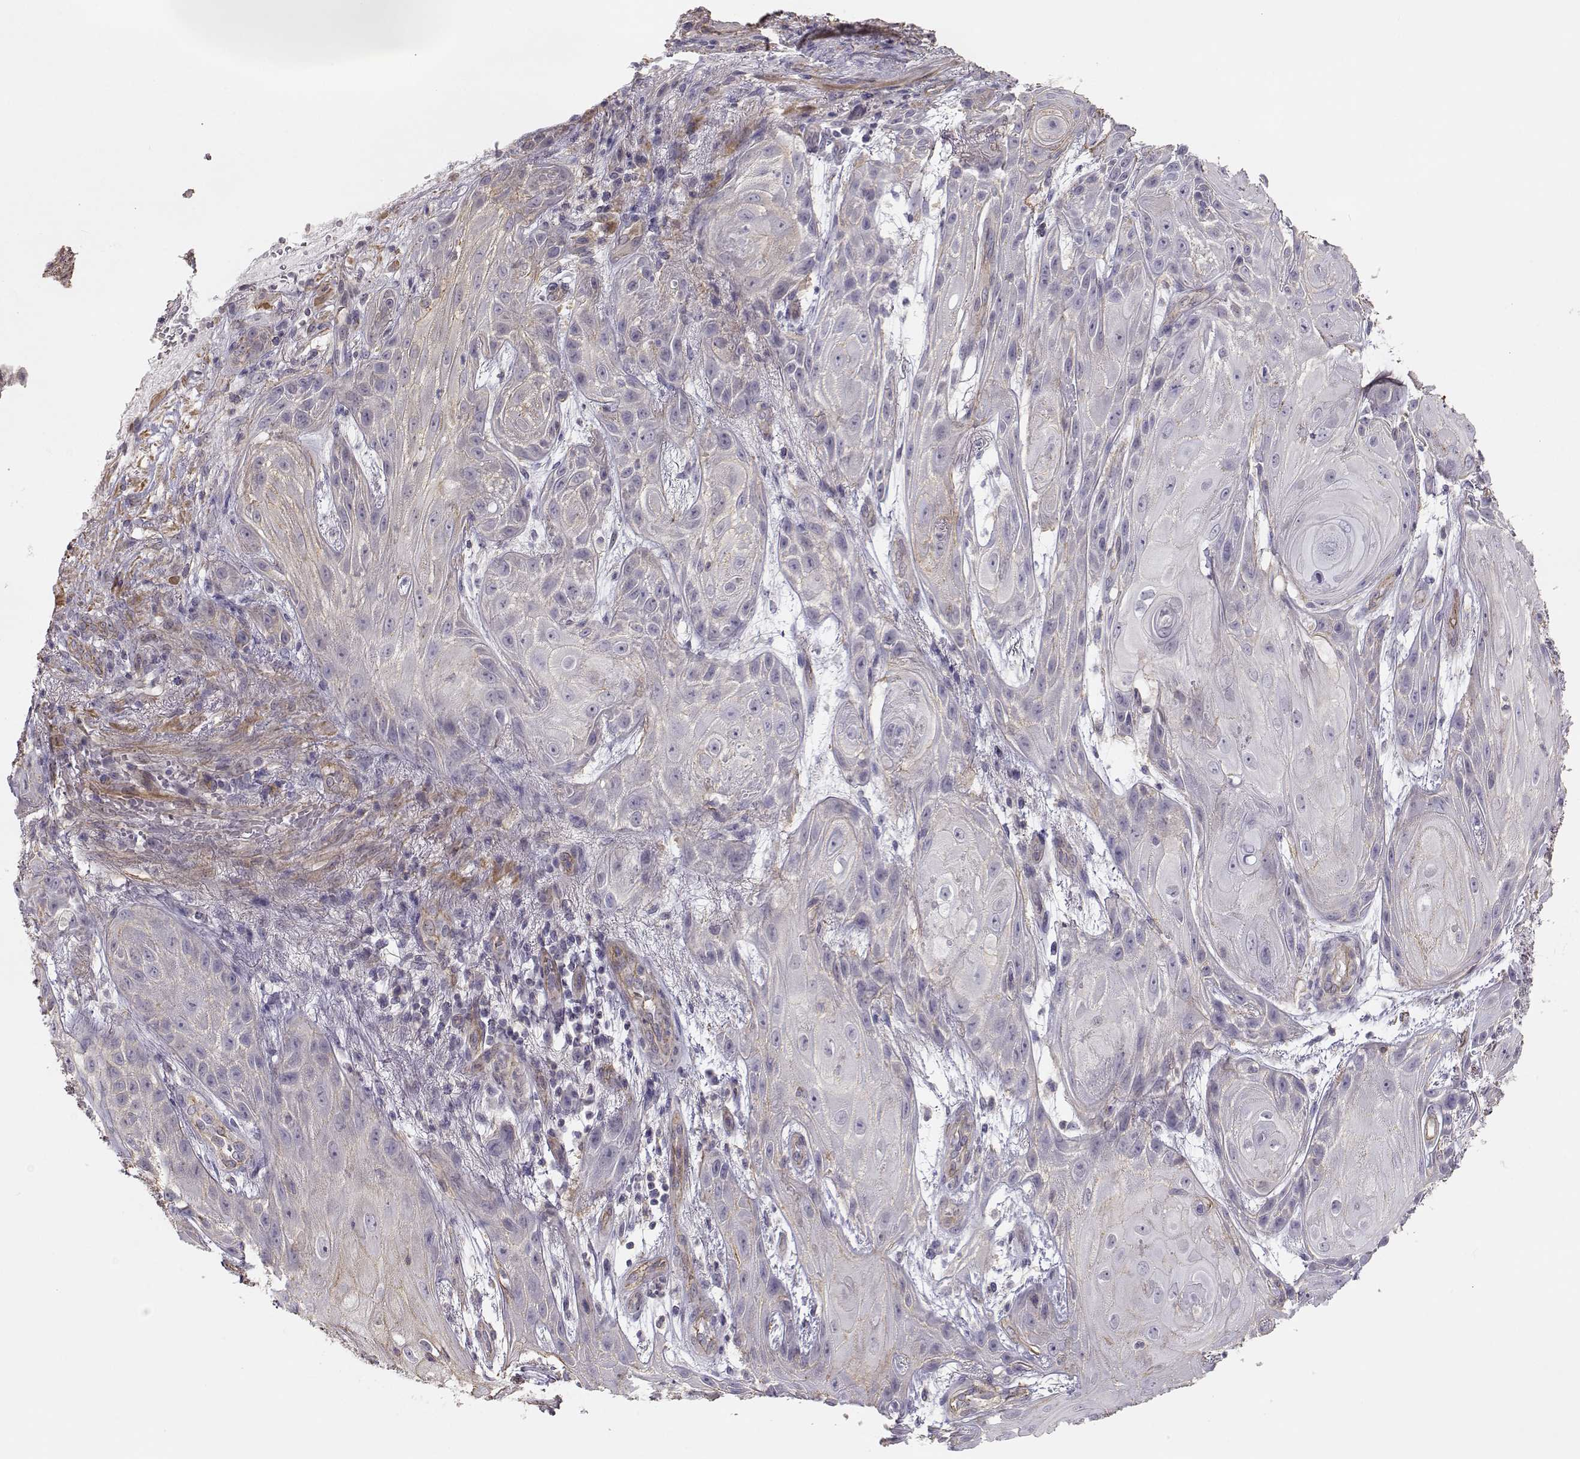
{"staining": {"intensity": "weak", "quantity": "<25%", "location": "cytoplasmic/membranous"}, "tissue": "skin cancer", "cell_type": "Tumor cells", "image_type": "cancer", "snomed": [{"axis": "morphology", "description": "Squamous cell carcinoma, NOS"}, {"axis": "topography", "description": "Skin"}], "caption": "DAB (3,3'-diaminobenzidine) immunohistochemical staining of squamous cell carcinoma (skin) reveals no significant expression in tumor cells.", "gene": "DAPL1", "patient": {"sex": "male", "age": 62}}